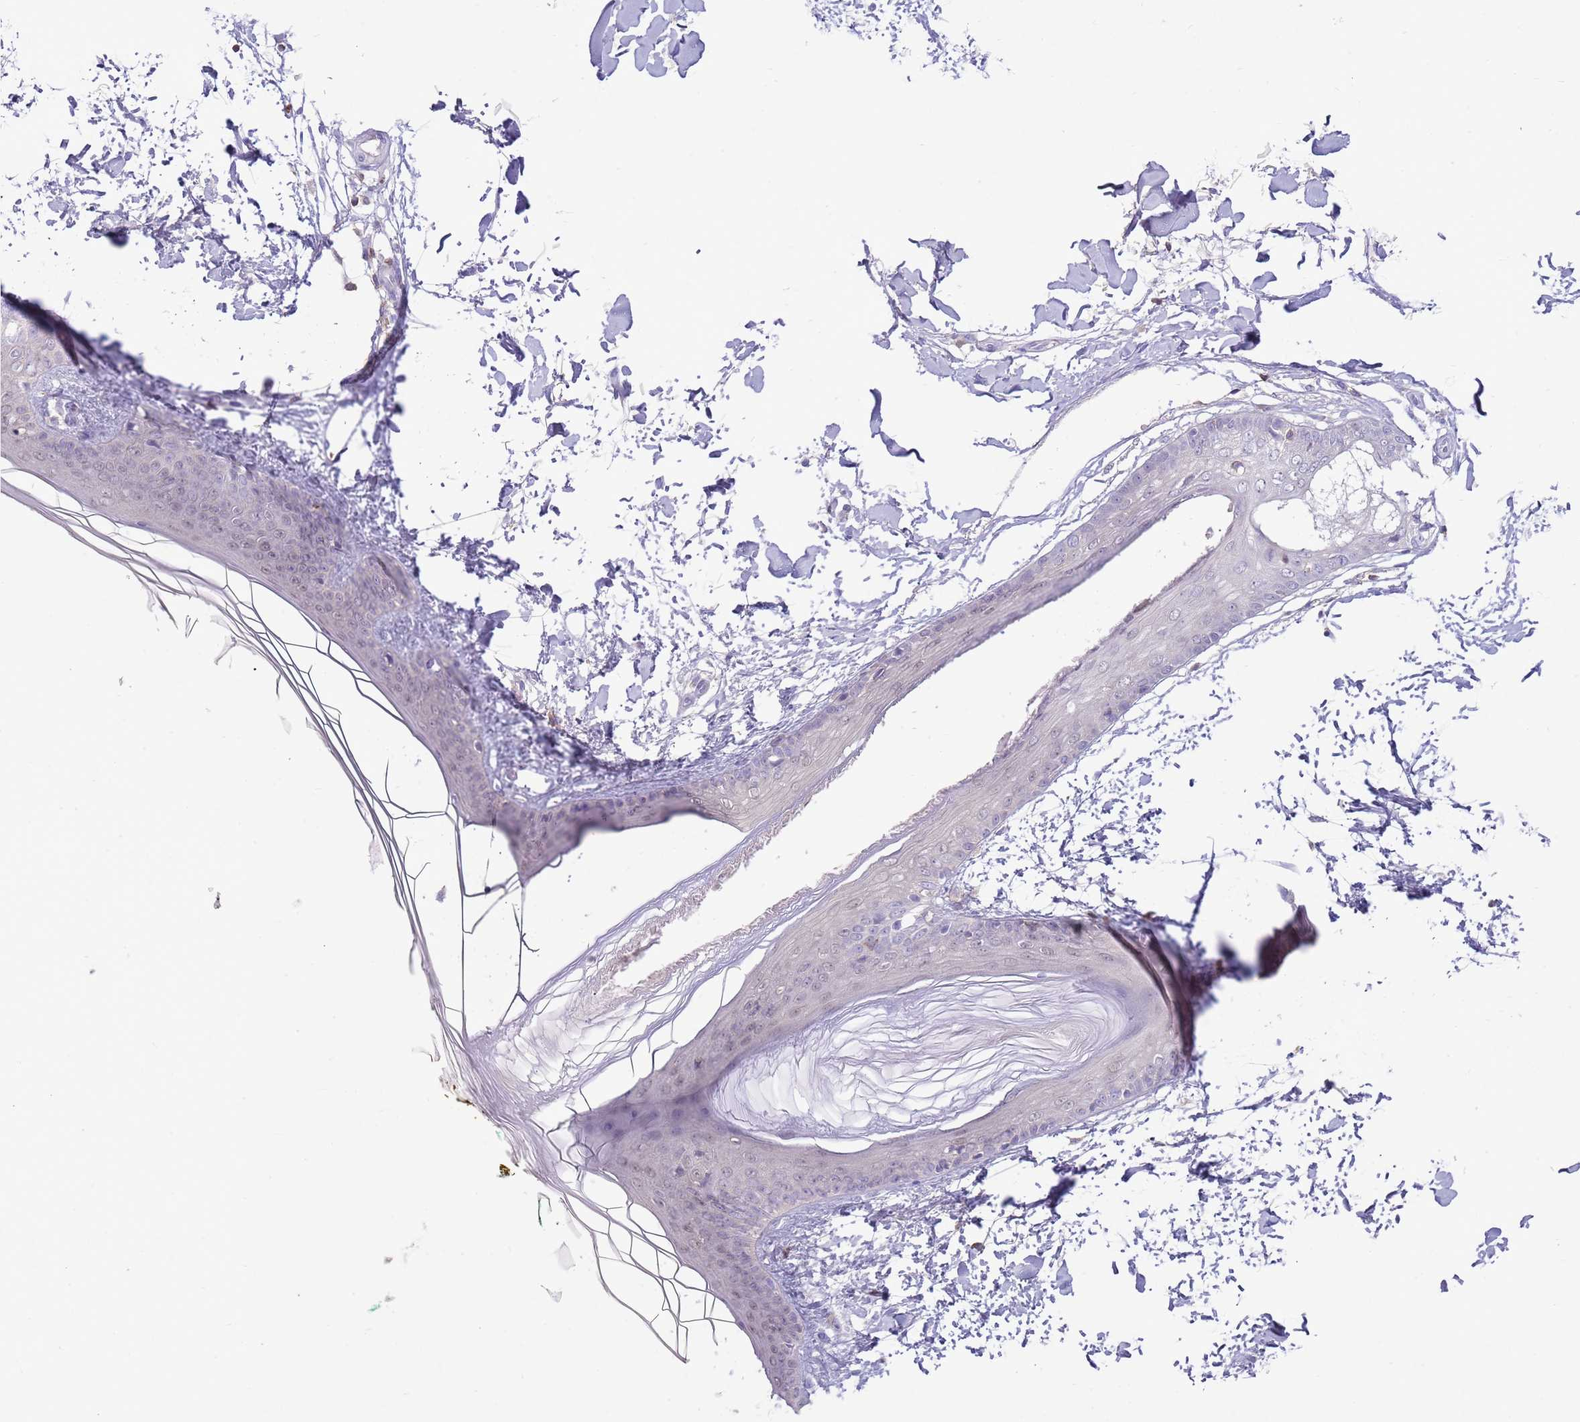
{"staining": {"intensity": "negative", "quantity": "none", "location": "none"}, "tissue": "skin", "cell_type": "Fibroblasts", "image_type": "normal", "snomed": [{"axis": "morphology", "description": "Normal tissue, NOS"}, {"axis": "topography", "description": "Skin"}], "caption": "Photomicrograph shows no significant protein staining in fibroblasts of normal skin.", "gene": "OR4Q3", "patient": {"sex": "female", "age": 34}}